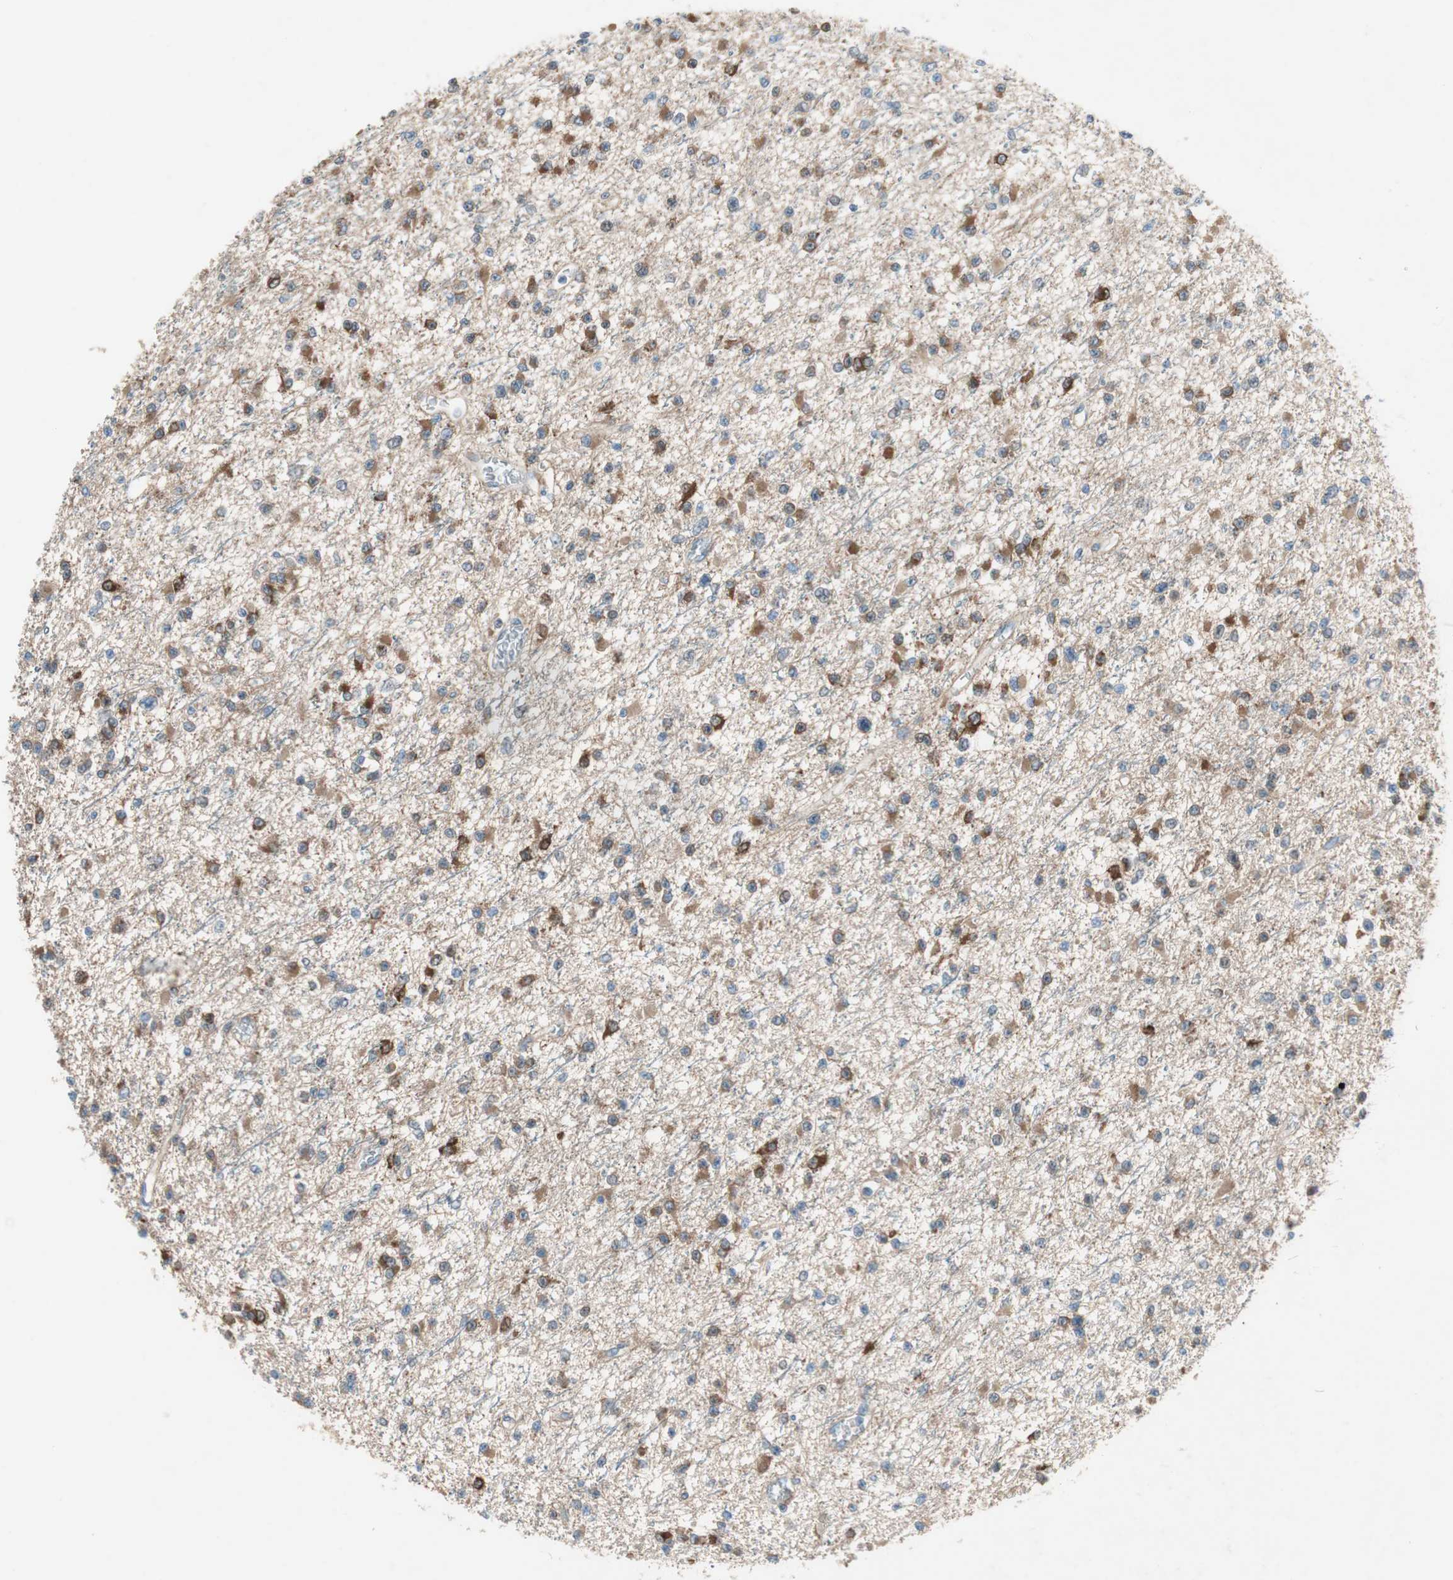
{"staining": {"intensity": "moderate", "quantity": "25%-75%", "location": "cytoplasmic/membranous"}, "tissue": "glioma", "cell_type": "Tumor cells", "image_type": "cancer", "snomed": [{"axis": "morphology", "description": "Glioma, malignant, Low grade"}, {"axis": "topography", "description": "Brain"}], "caption": "A brown stain labels moderate cytoplasmic/membranous staining of a protein in human glioma tumor cells. (DAB IHC, brown staining for protein, blue staining for nuclei).", "gene": "GLUL", "patient": {"sex": "female", "age": 22}}